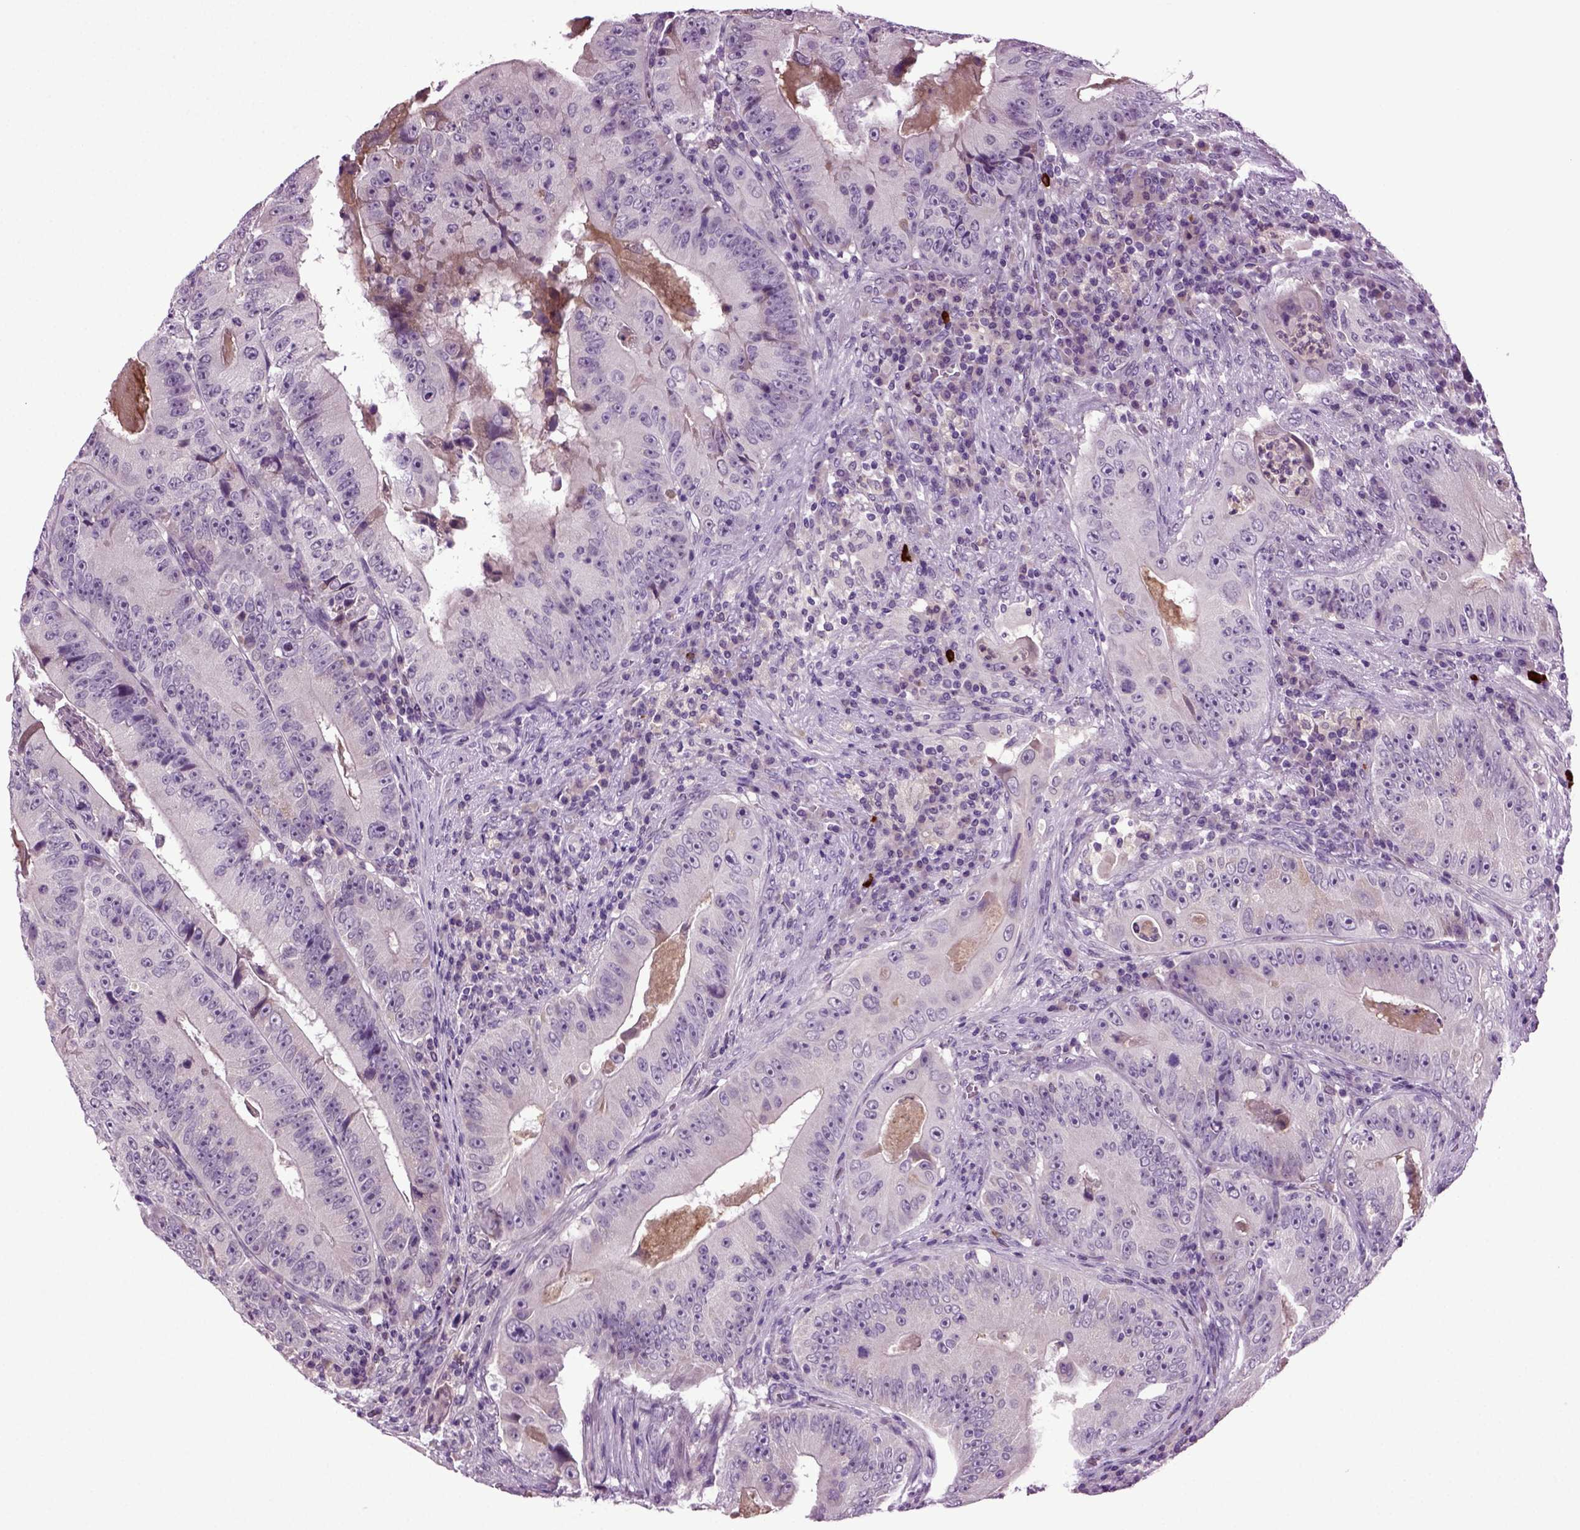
{"staining": {"intensity": "negative", "quantity": "none", "location": "none"}, "tissue": "colorectal cancer", "cell_type": "Tumor cells", "image_type": "cancer", "snomed": [{"axis": "morphology", "description": "Adenocarcinoma, NOS"}, {"axis": "topography", "description": "Colon"}], "caption": "Tumor cells are negative for brown protein staining in colorectal adenocarcinoma.", "gene": "FGF11", "patient": {"sex": "female", "age": 86}}